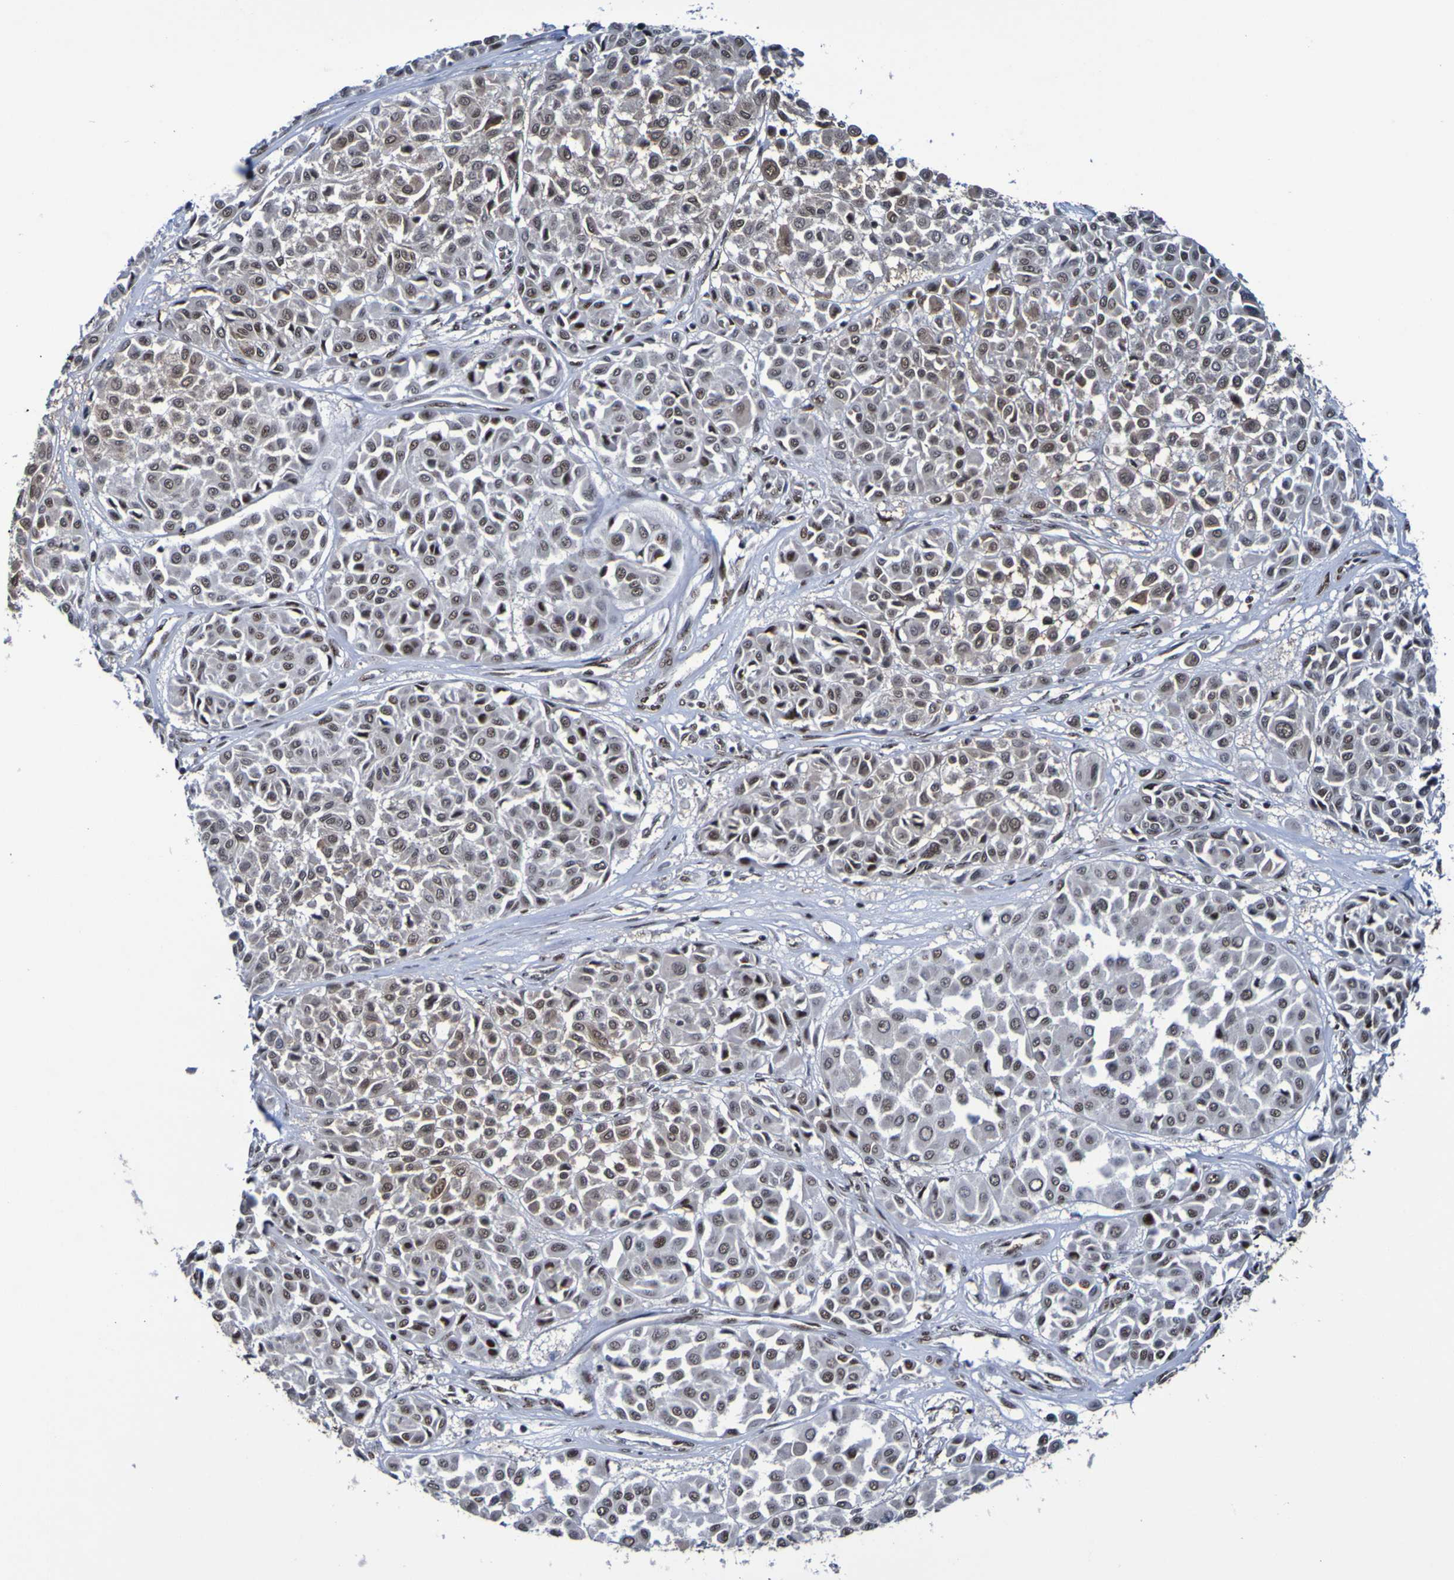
{"staining": {"intensity": "weak", "quantity": "25%-75%", "location": "cytoplasmic/membranous,nuclear"}, "tissue": "melanoma", "cell_type": "Tumor cells", "image_type": "cancer", "snomed": [{"axis": "morphology", "description": "Malignant melanoma, Metastatic site"}, {"axis": "topography", "description": "Soft tissue"}], "caption": "Protein staining of melanoma tissue shows weak cytoplasmic/membranous and nuclear expression in about 25%-75% of tumor cells. (brown staining indicates protein expression, while blue staining denotes nuclei).", "gene": "CDC5L", "patient": {"sex": "male", "age": 41}}